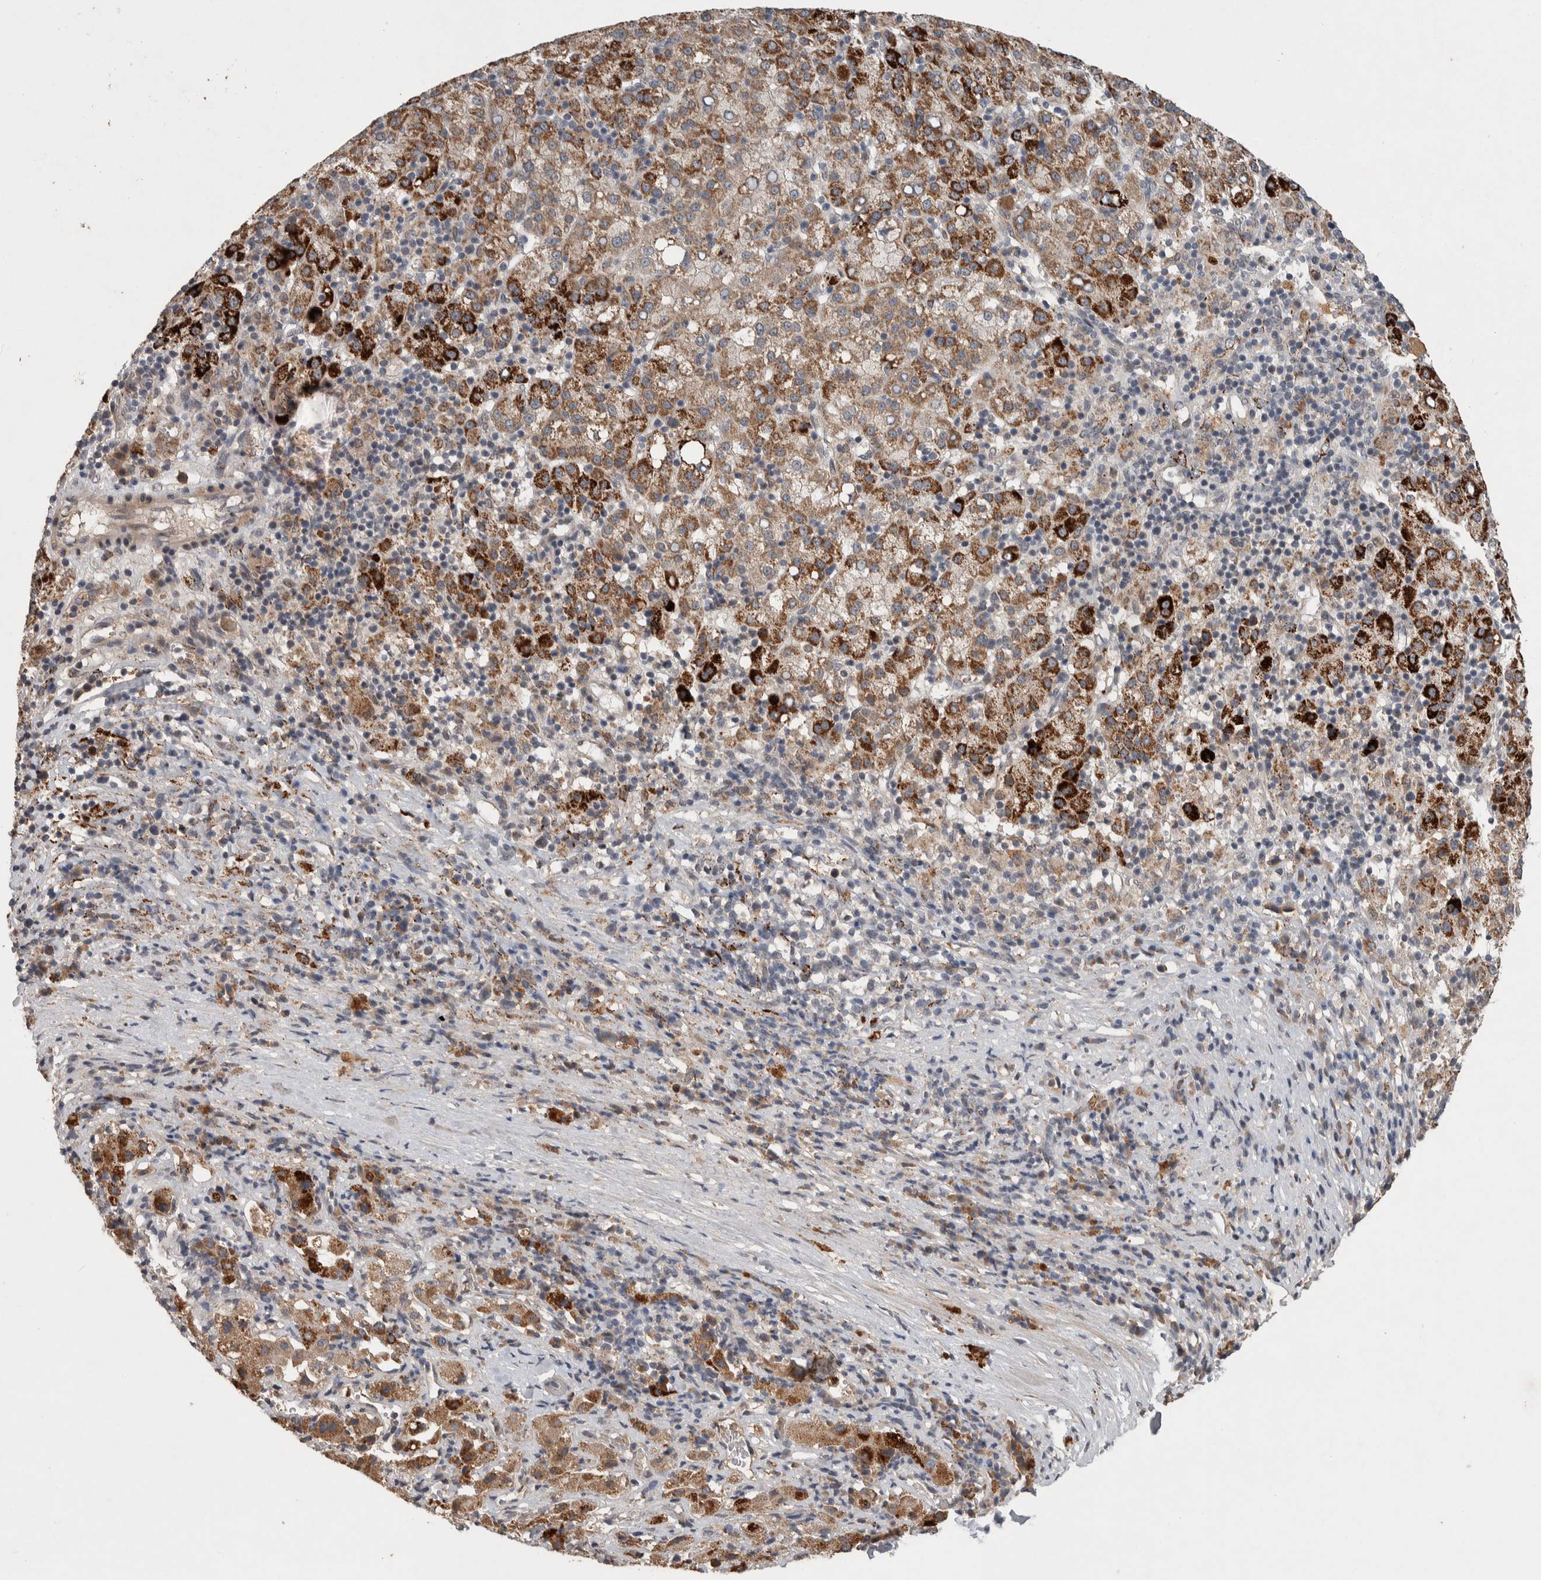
{"staining": {"intensity": "strong", "quantity": ">75%", "location": "cytoplasmic/membranous"}, "tissue": "liver cancer", "cell_type": "Tumor cells", "image_type": "cancer", "snomed": [{"axis": "morphology", "description": "Carcinoma, Hepatocellular, NOS"}, {"axis": "topography", "description": "Liver"}], "caption": "A micrograph showing strong cytoplasmic/membranous expression in about >75% of tumor cells in liver cancer (hepatocellular carcinoma), as visualized by brown immunohistochemical staining.", "gene": "CHRM3", "patient": {"sex": "female", "age": 58}}